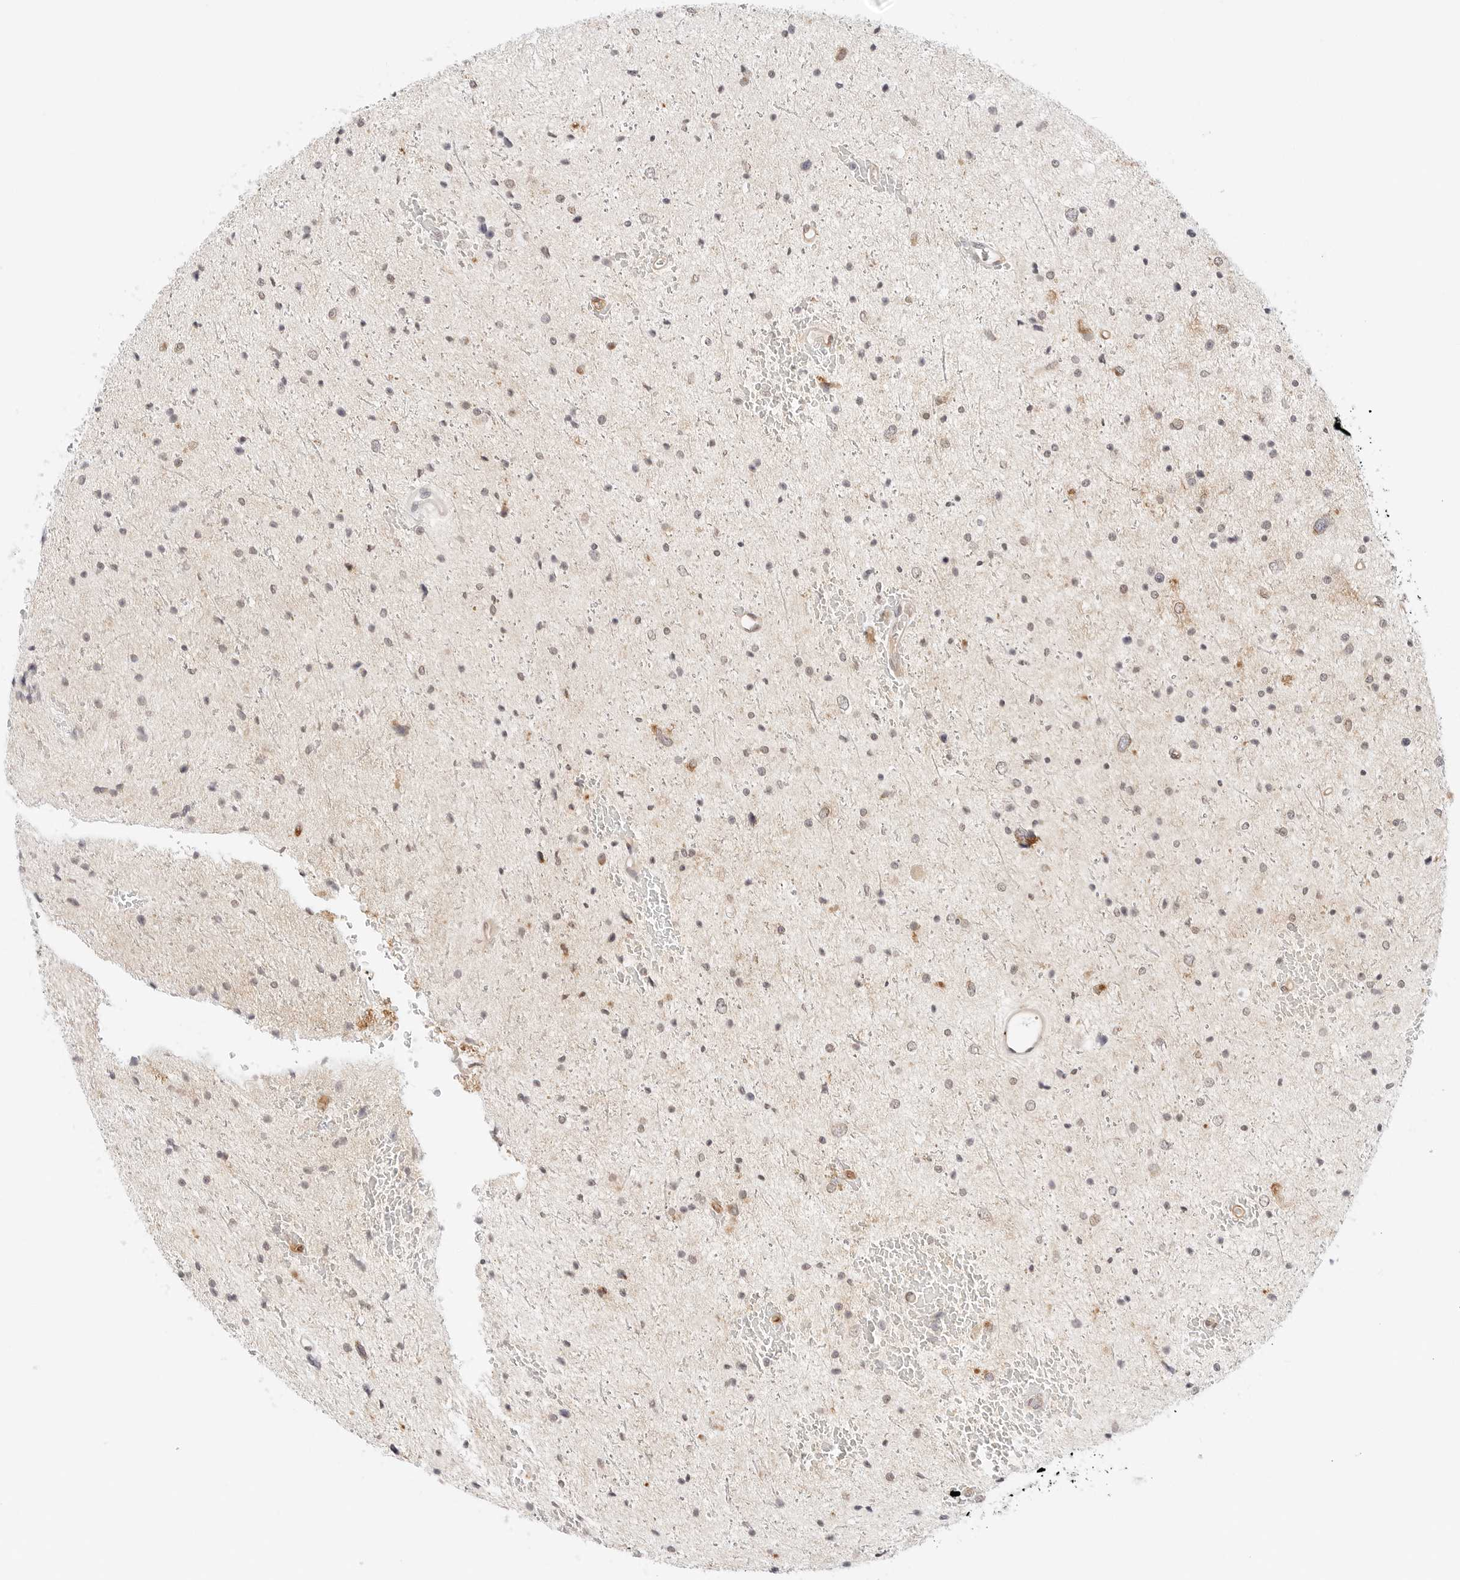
{"staining": {"intensity": "weak", "quantity": "<25%", "location": "cytoplasmic/membranous"}, "tissue": "glioma", "cell_type": "Tumor cells", "image_type": "cancer", "snomed": [{"axis": "morphology", "description": "Glioma, malignant, Low grade"}, {"axis": "topography", "description": "Brain"}], "caption": "The image reveals no significant expression in tumor cells of malignant glioma (low-grade).", "gene": "ERO1B", "patient": {"sex": "female", "age": 37}}